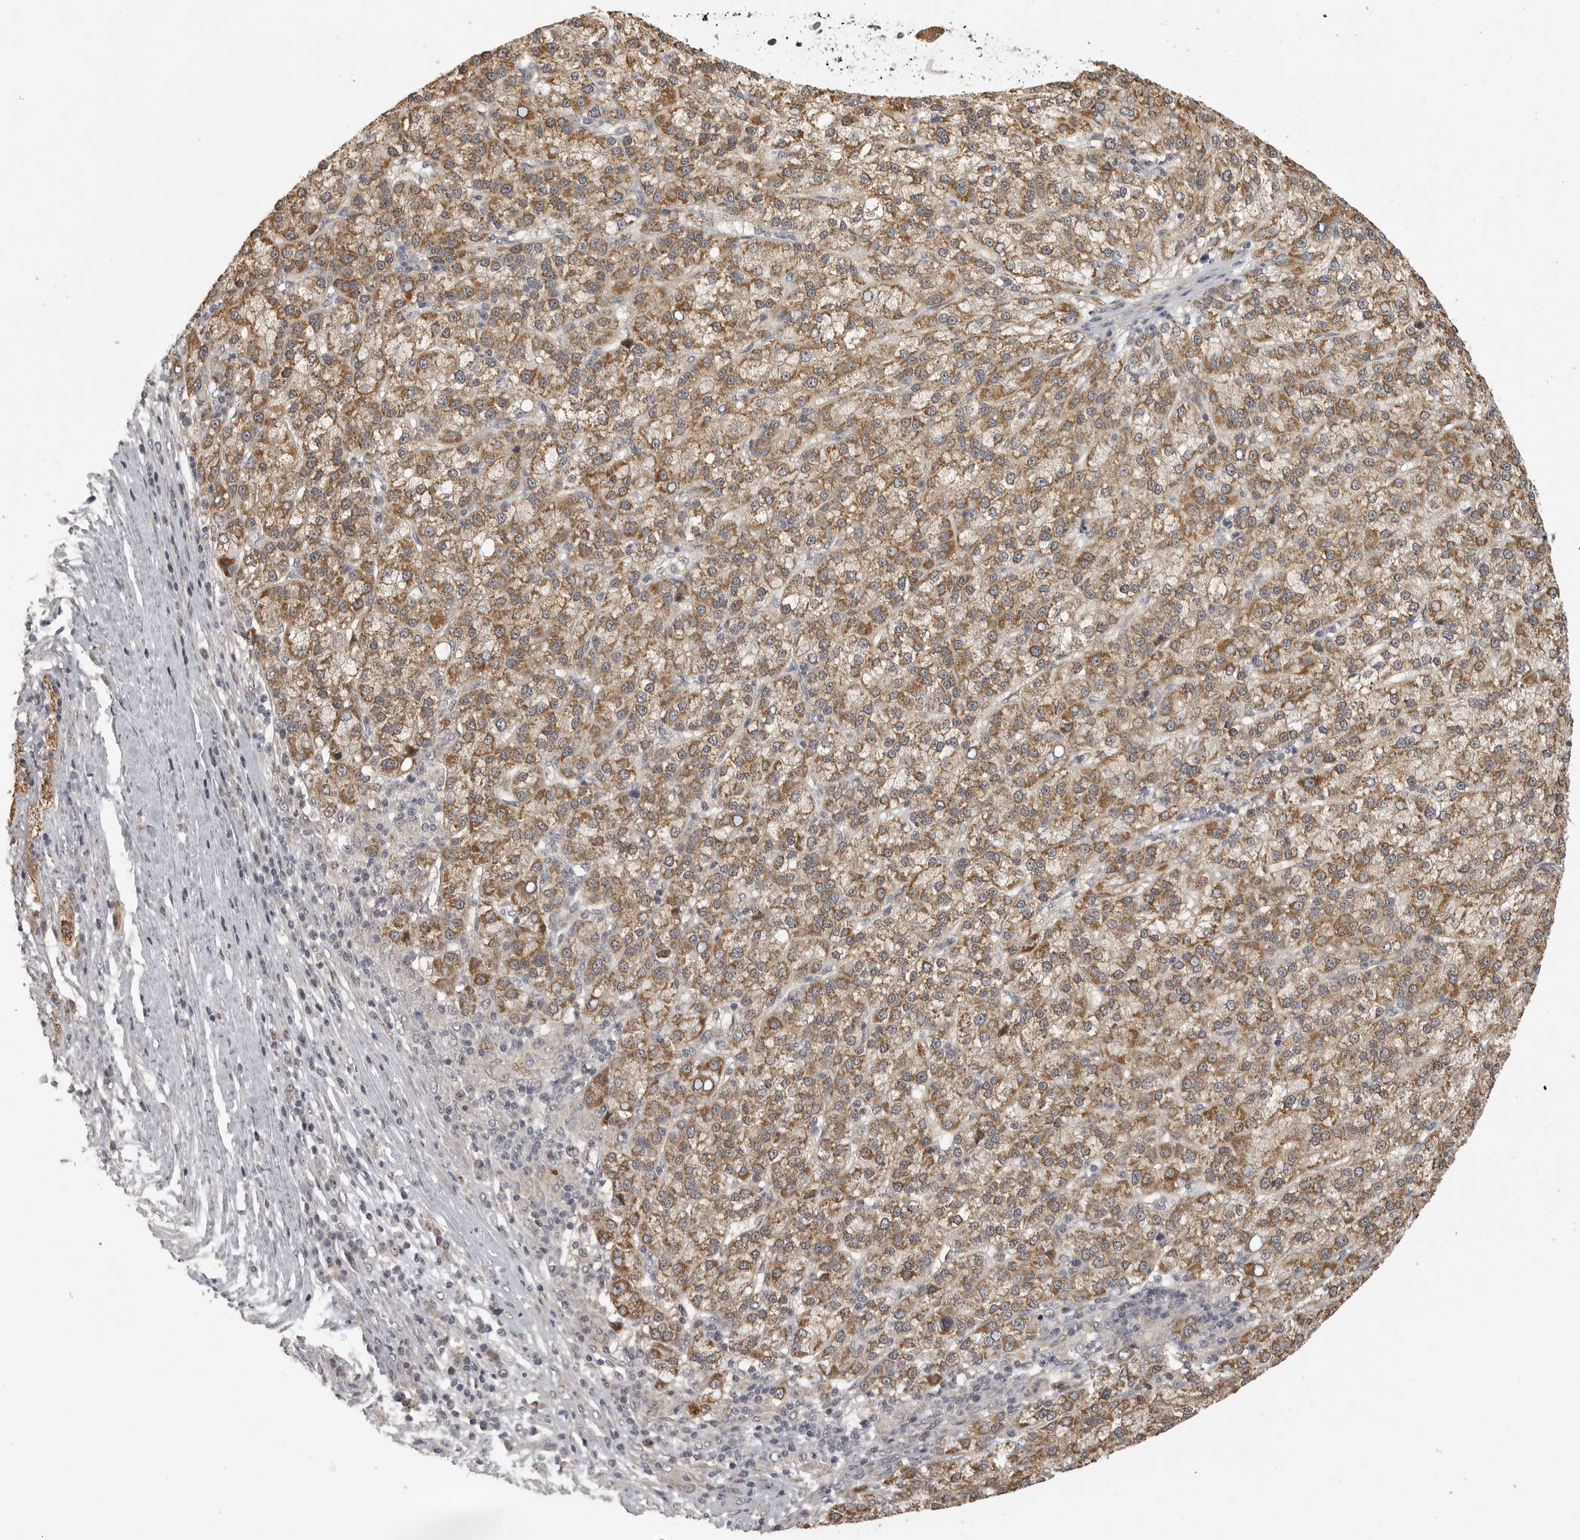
{"staining": {"intensity": "moderate", "quantity": ">75%", "location": "cytoplasmic/membranous"}, "tissue": "liver cancer", "cell_type": "Tumor cells", "image_type": "cancer", "snomed": [{"axis": "morphology", "description": "Carcinoma, Hepatocellular, NOS"}, {"axis": "topography", "description": "Liver"}], "caption": "A photomicrograph showing moderate cytoplasmic/membranous positivity in about >75% of tumor cells in liver cancer, as visualized by brown immunohistochemical staining.", "gene": "POLE2", "patient": {"sex": "female", "age": 58}}